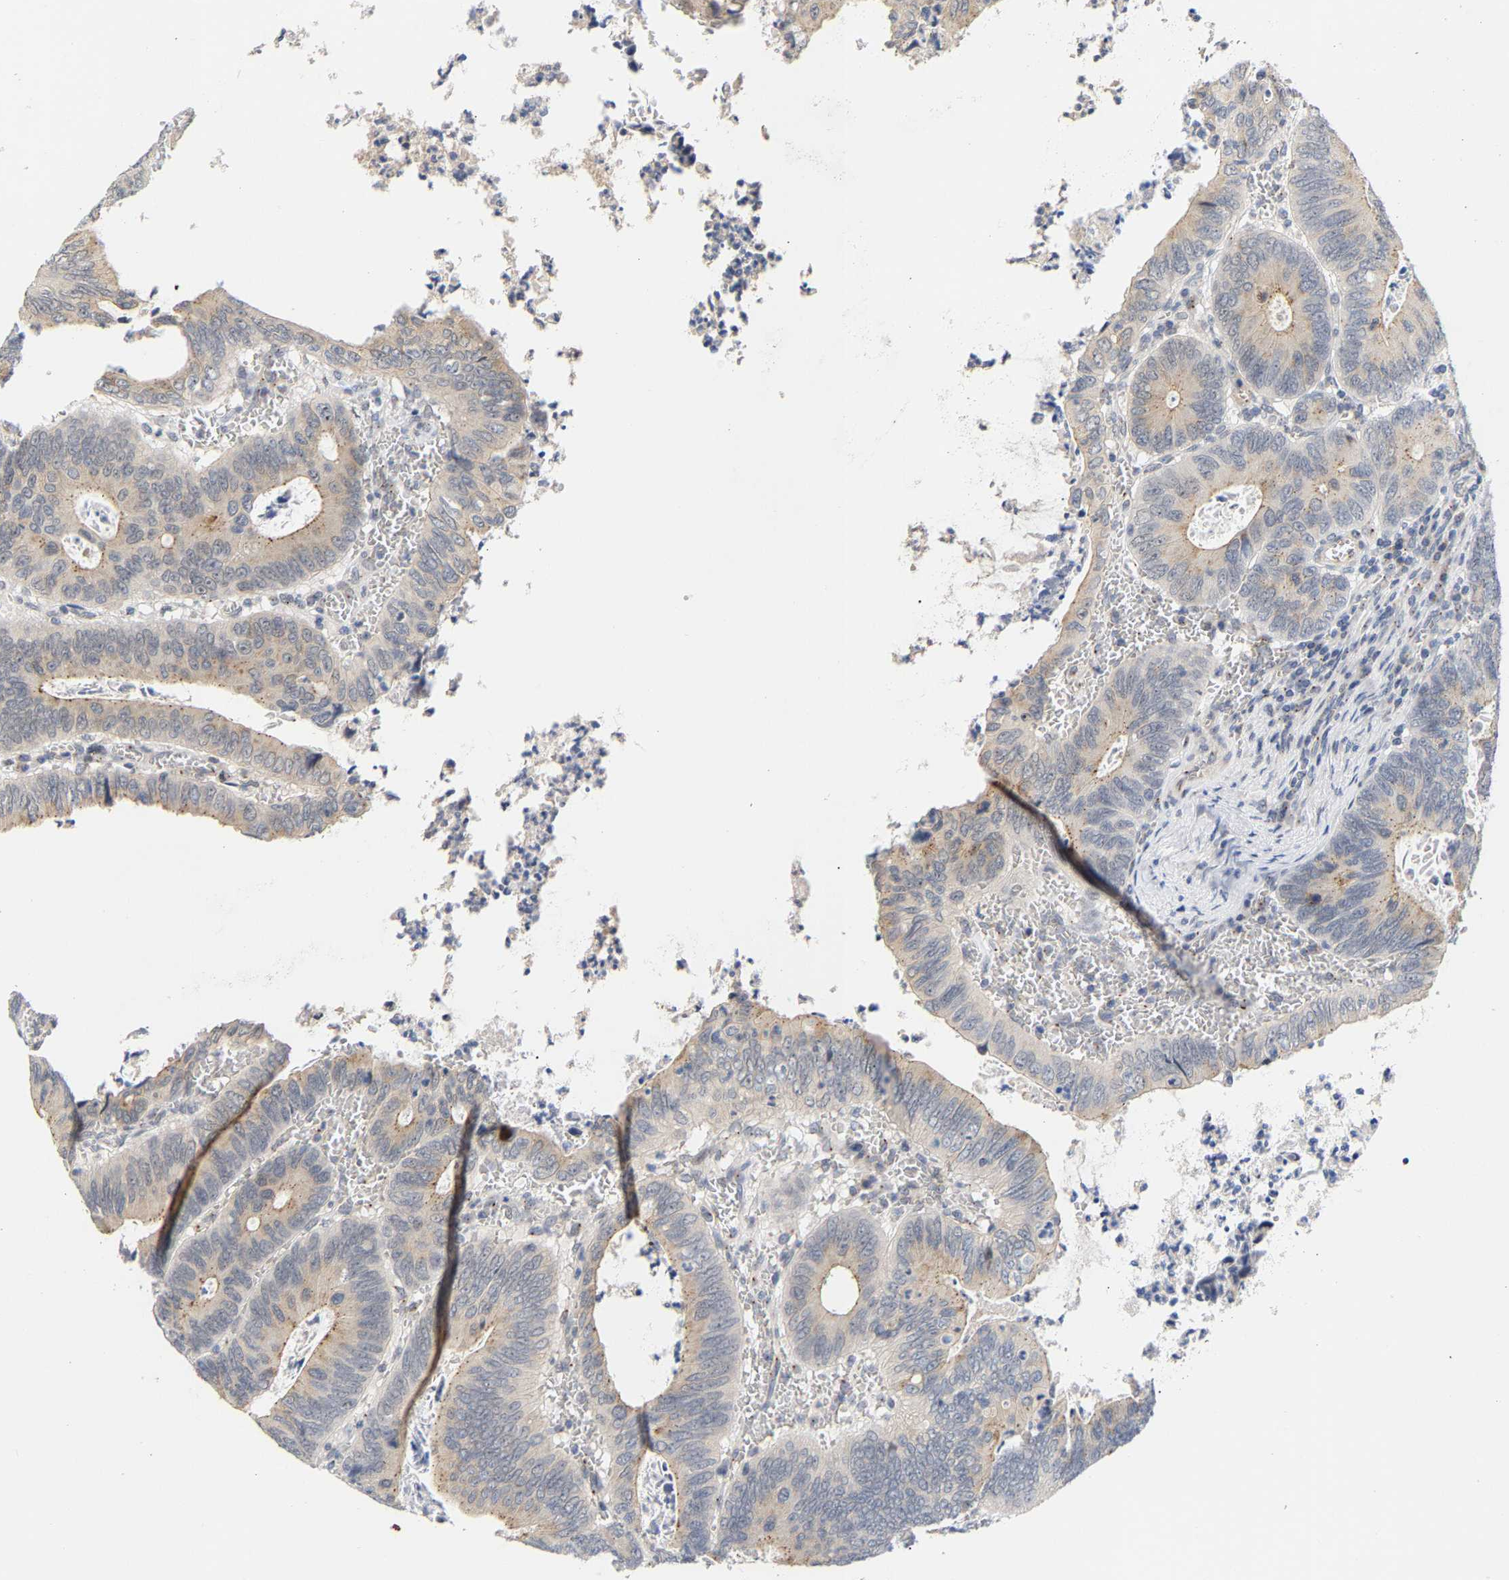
{"staining": {"intensity": "weak", "quantity": ">75%", "location": "cytoplasmic/membranous"}, "tissue": "colorectal cancer", "cell_type": "Tumor cells", "image_type": "cancer", "snomed": [{"axis": "morphology", "description": "Inflammation, NOS"}, {"axis": "morphology", "description": "Adenocarcinoma, NOS"}, {"axis": "topography", "description": "Colon"}], "caption": "Adenocarcinoma (colorectal) was stained to show a protein in brown. There is low levels of weak cytoplasmic/membranous expression in approximately >75% of tumor cells.", "gene": "PCNT", "patient": {"sex": "male", "age": 72}}